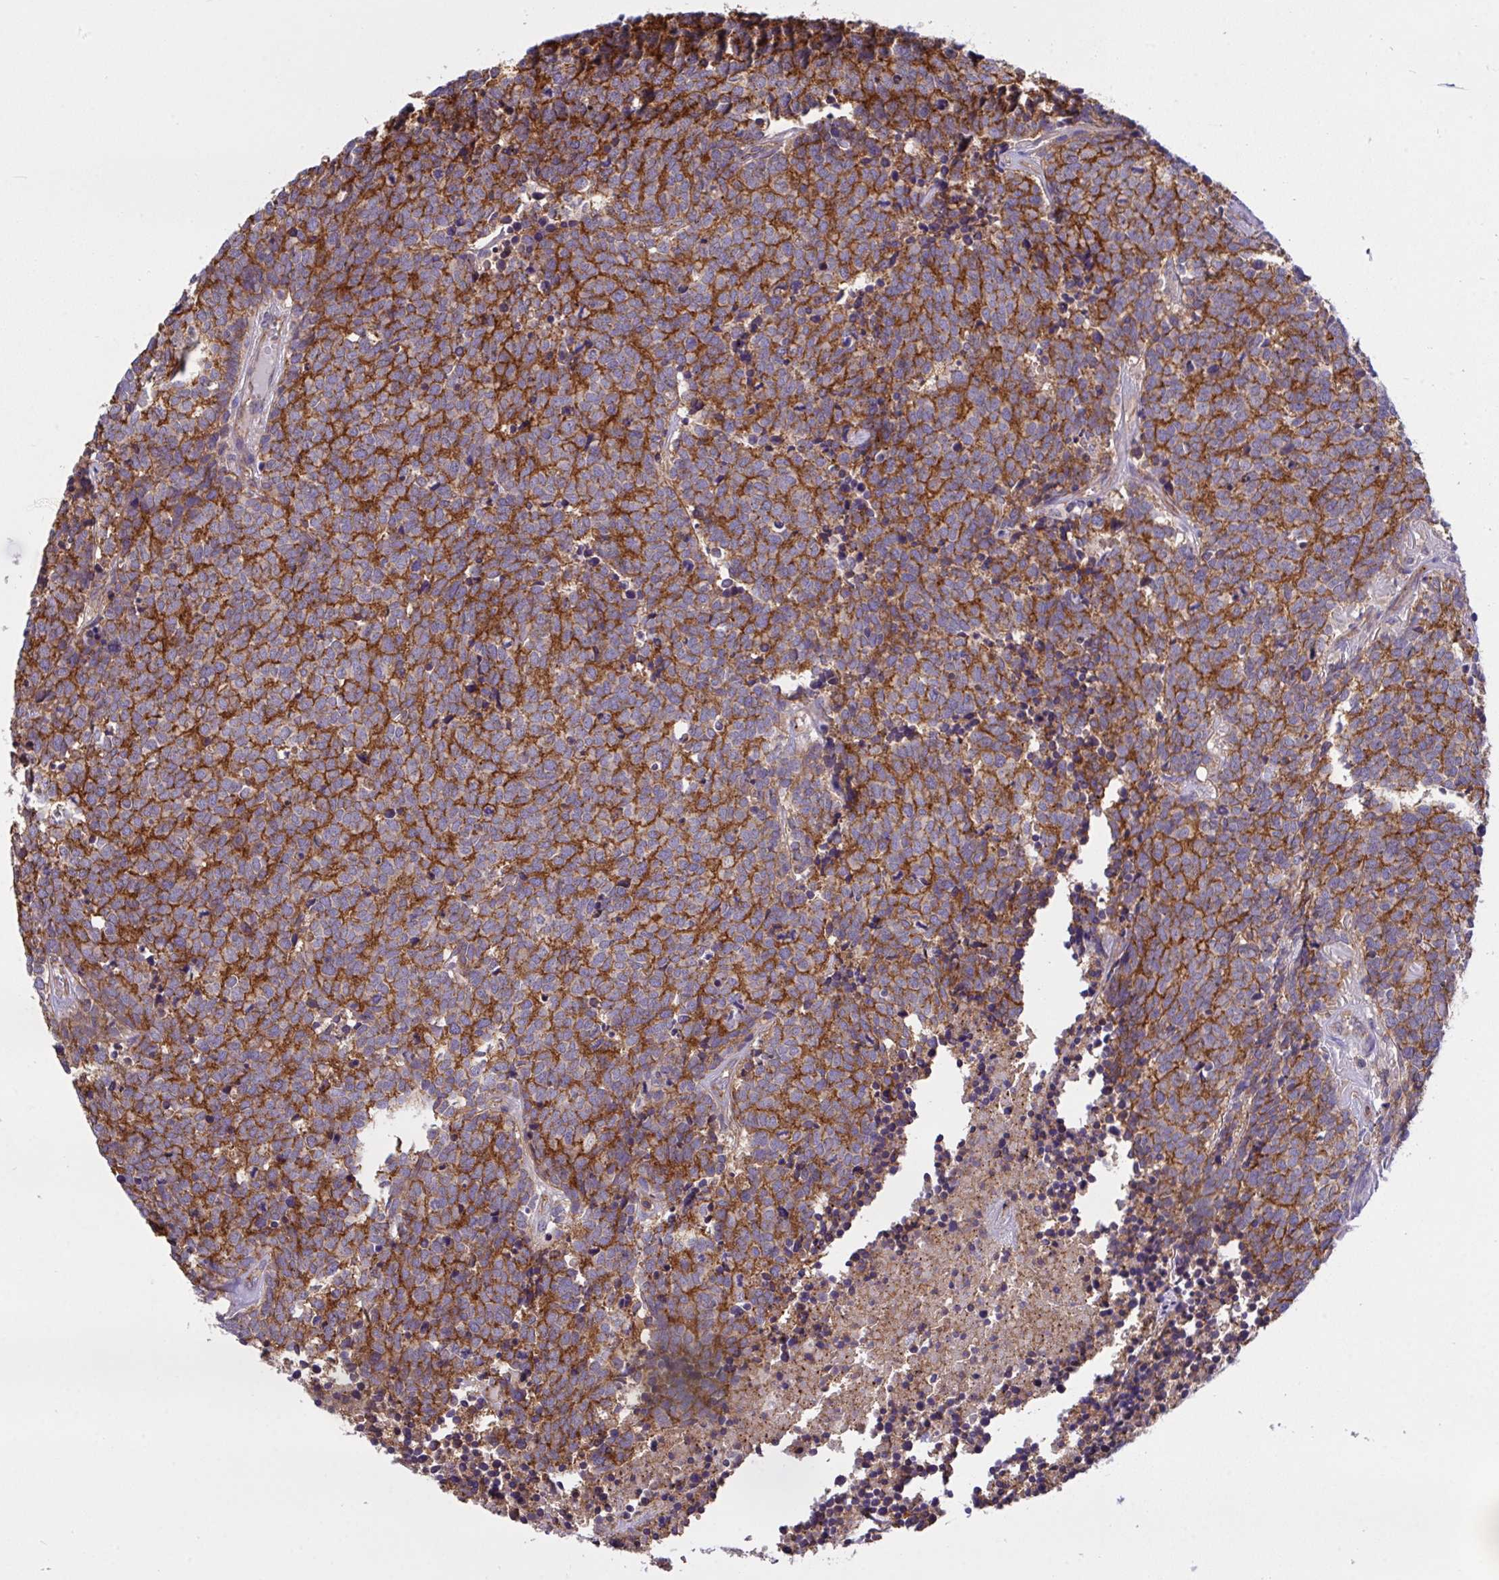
{"staining": {"intensity": "weak", "quantity": ">75%", "location": "cytoplasmic/membranous"}, "tissue": "carcinoid", "cell_type": "Tumor cells", "image_type": "cancer", "snomed": [{"axis": "morphology", "description": "Carcinoid, malignant, NOS"}, {"axis": "topography", "description": "Skin"}], "caption": "The histopathology image exhibits a brown stain indicating the presence of a protein in the cytoplasmic/membranous of tumor cells in malignant carcinoid.", "gene": "C4orf36", "patient": {"sex": "female", "age": 79}}